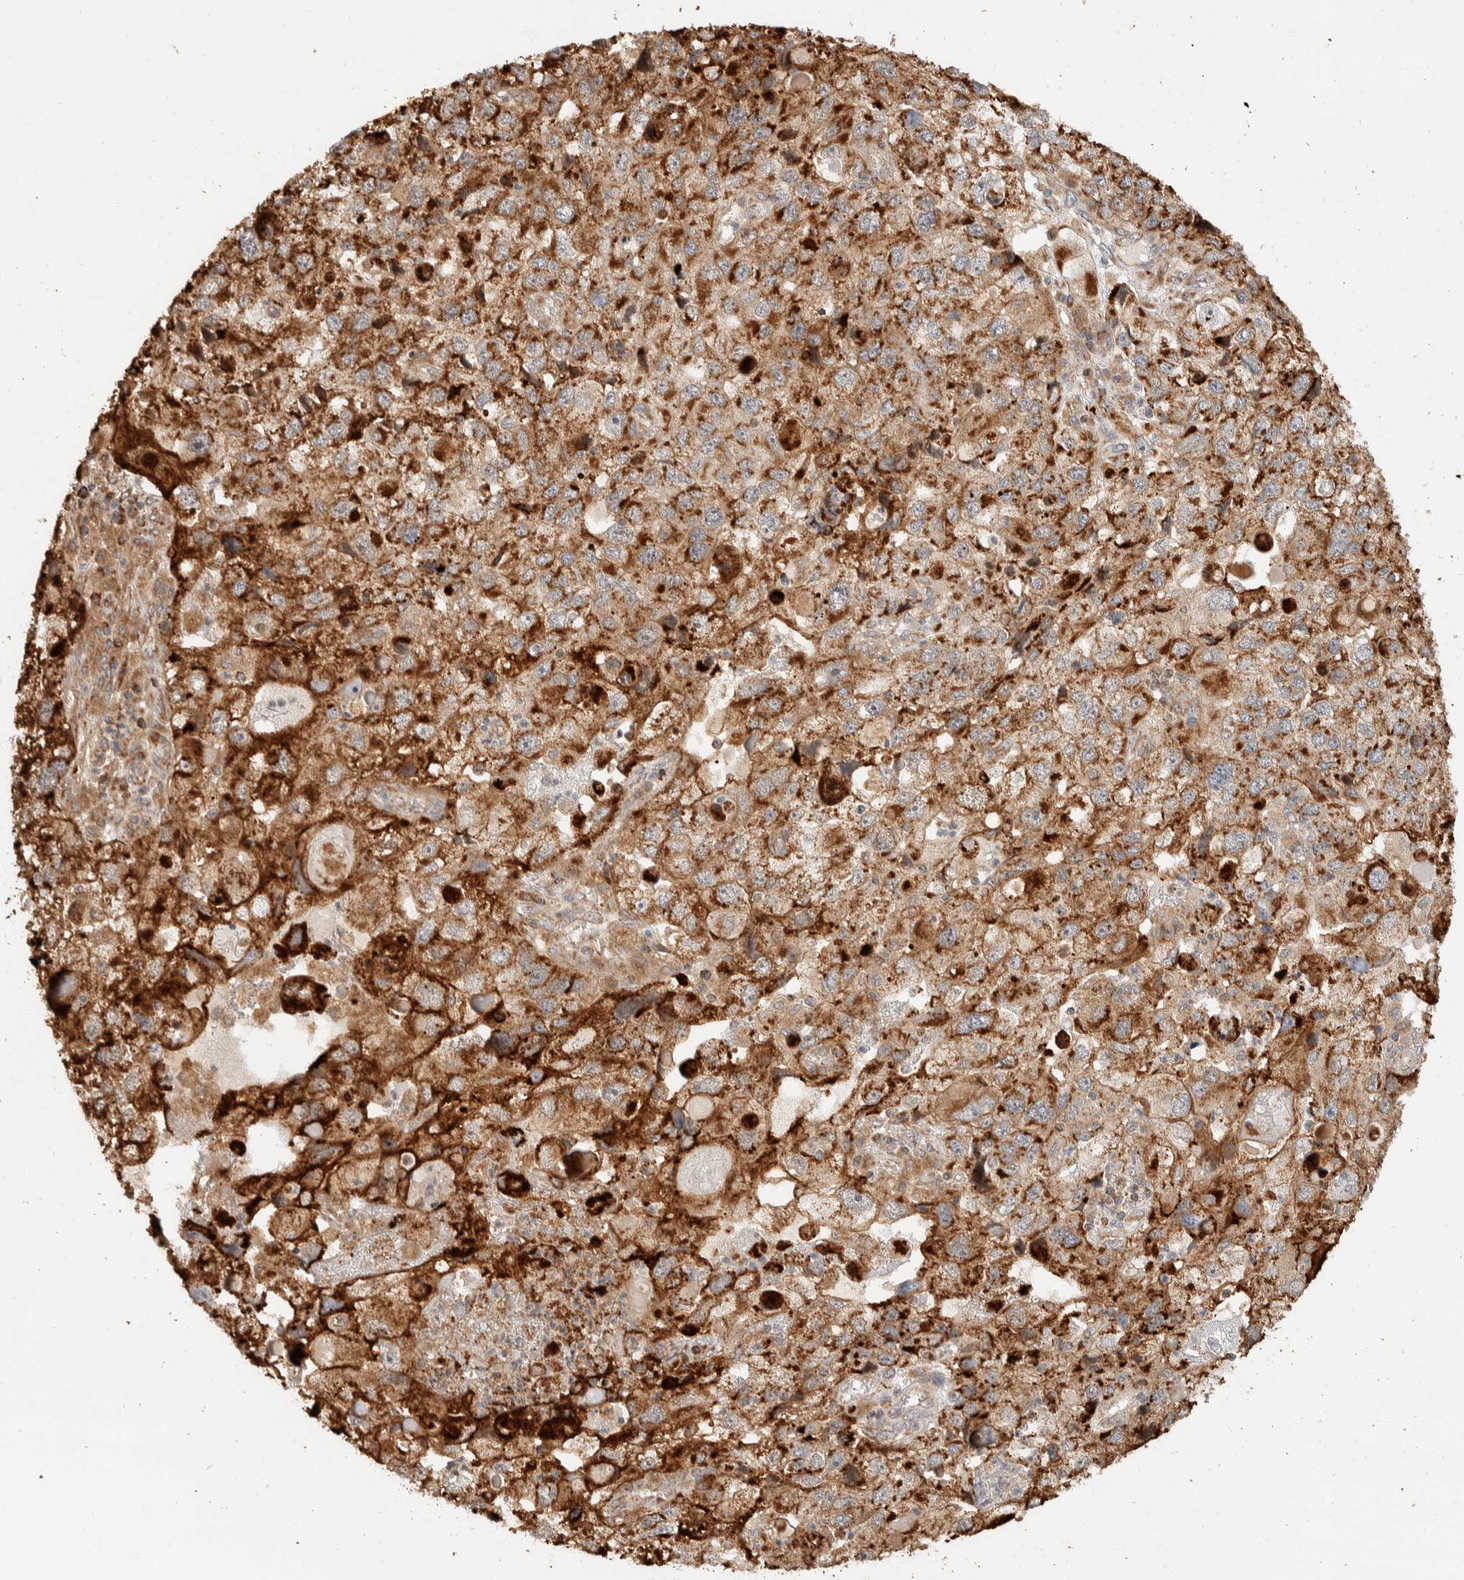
{"staining": {"intensity": "strong", "quantity": ">75%", "location": "cytoplasmic/membranous"}, "tissue": "endometrial cancer", "cell_type": "Tumor cells", "image_type": "cancer", "snomed": [{"axis": "morphology", "description": "Adenocarcinoma, NOS"}, {"axis": "topography", "description": "Endometrium"}], "caption": "Human adenocarcinoma (endometrial) stained for a protein (brown) demonstrates strong cytoplasmic/membranous positive staining in approximately >75% of tumor cells.", "gene": "KIF9", "patient": {"sex": "female", "age": 49}}